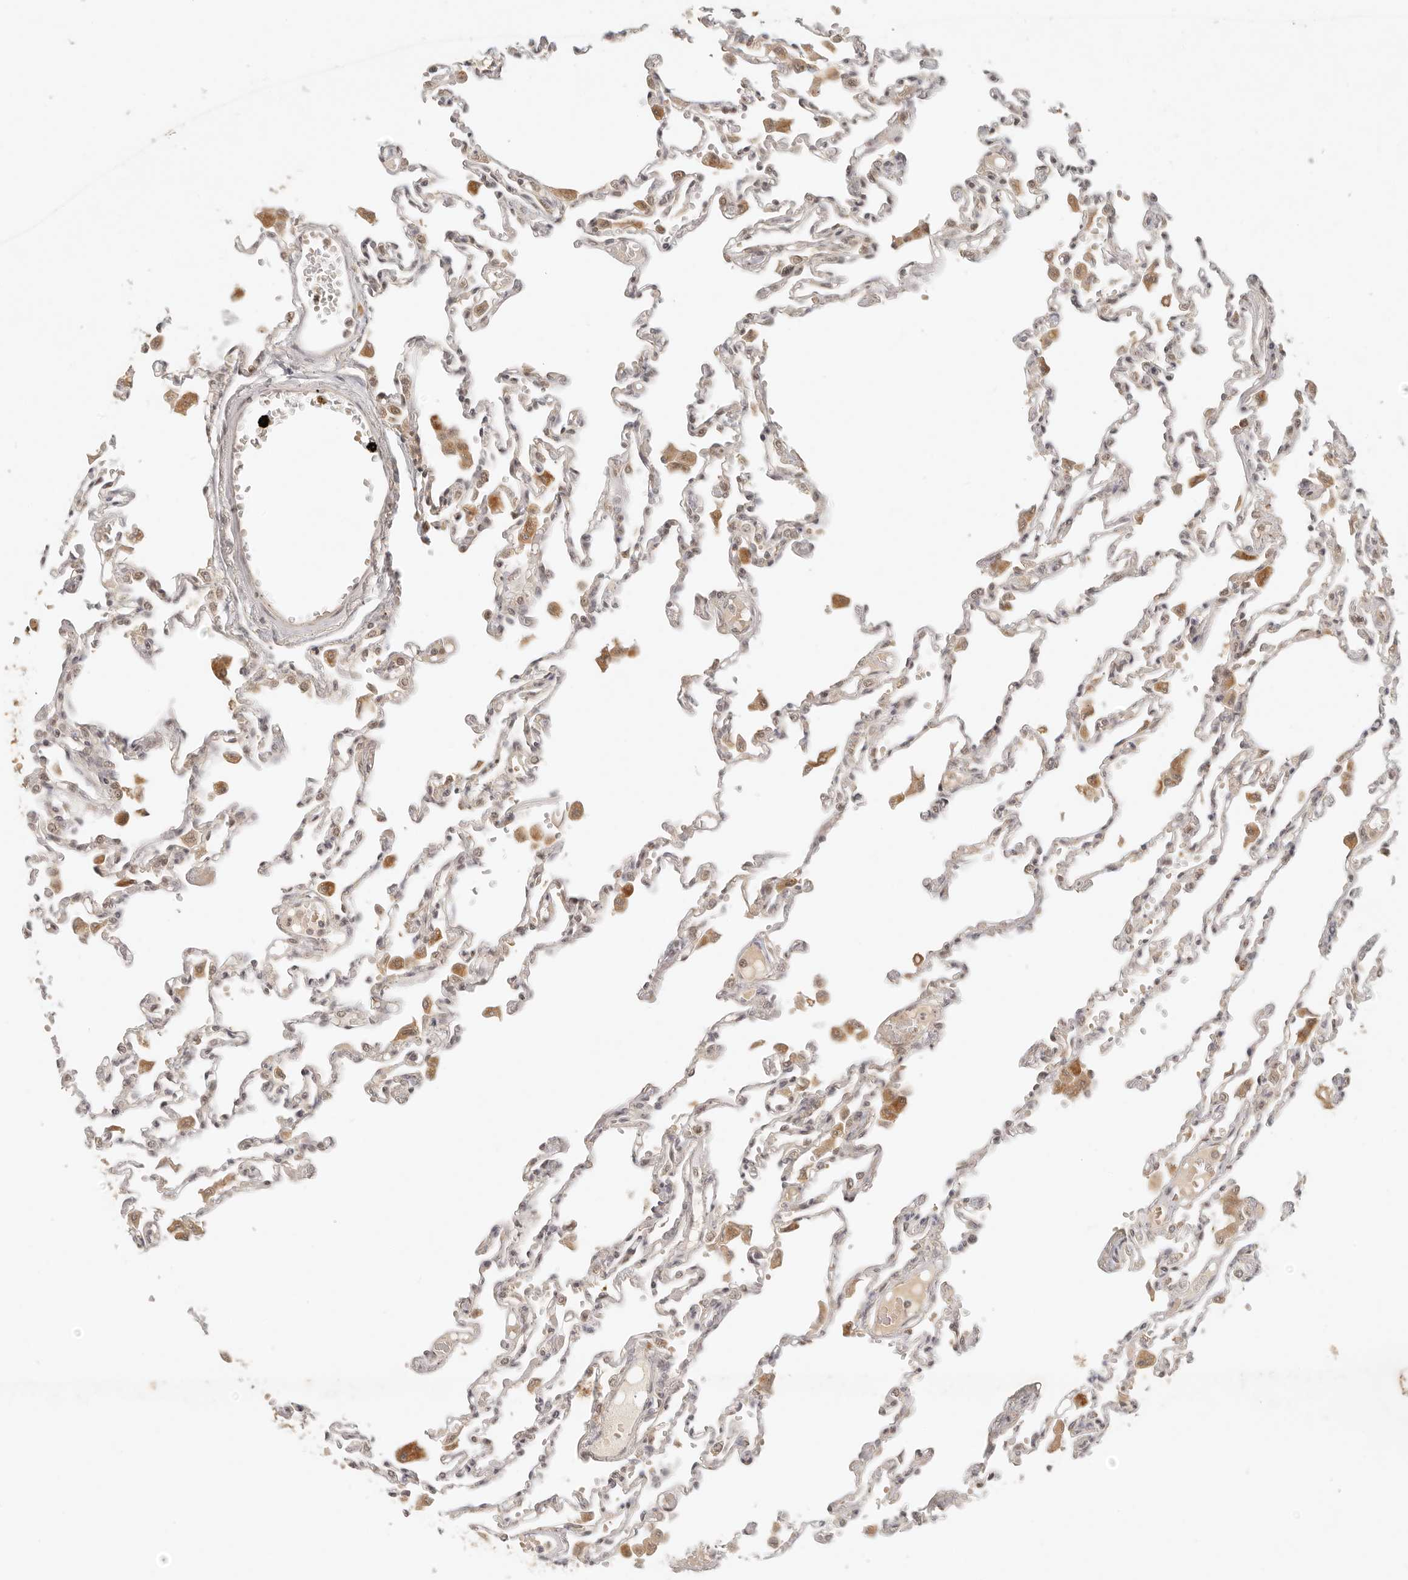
{"staining": {"intensity": "moderate", "quantity": "<25%", "location": "cytoplasmic/membranous,nuclear"}, "tissue": "lung", "cell_type": "Alveolar cells", "image_type": "normal", "snomed": [{"axis": "morphology", "description": "Normal tissue, NOS"}, {"axis": "topography", "description": "Bronchus"}, {"axis": "topography", "description": "Lung"}], "caption": "Immunohistochemical staining of normal human lung exhibits low levels of moderate cytoplasmic/membranous,nuclear expression in about <25% of alveolar cells.", "gene": "INTS11", "patient": {"sex": "female", "age": 49}}